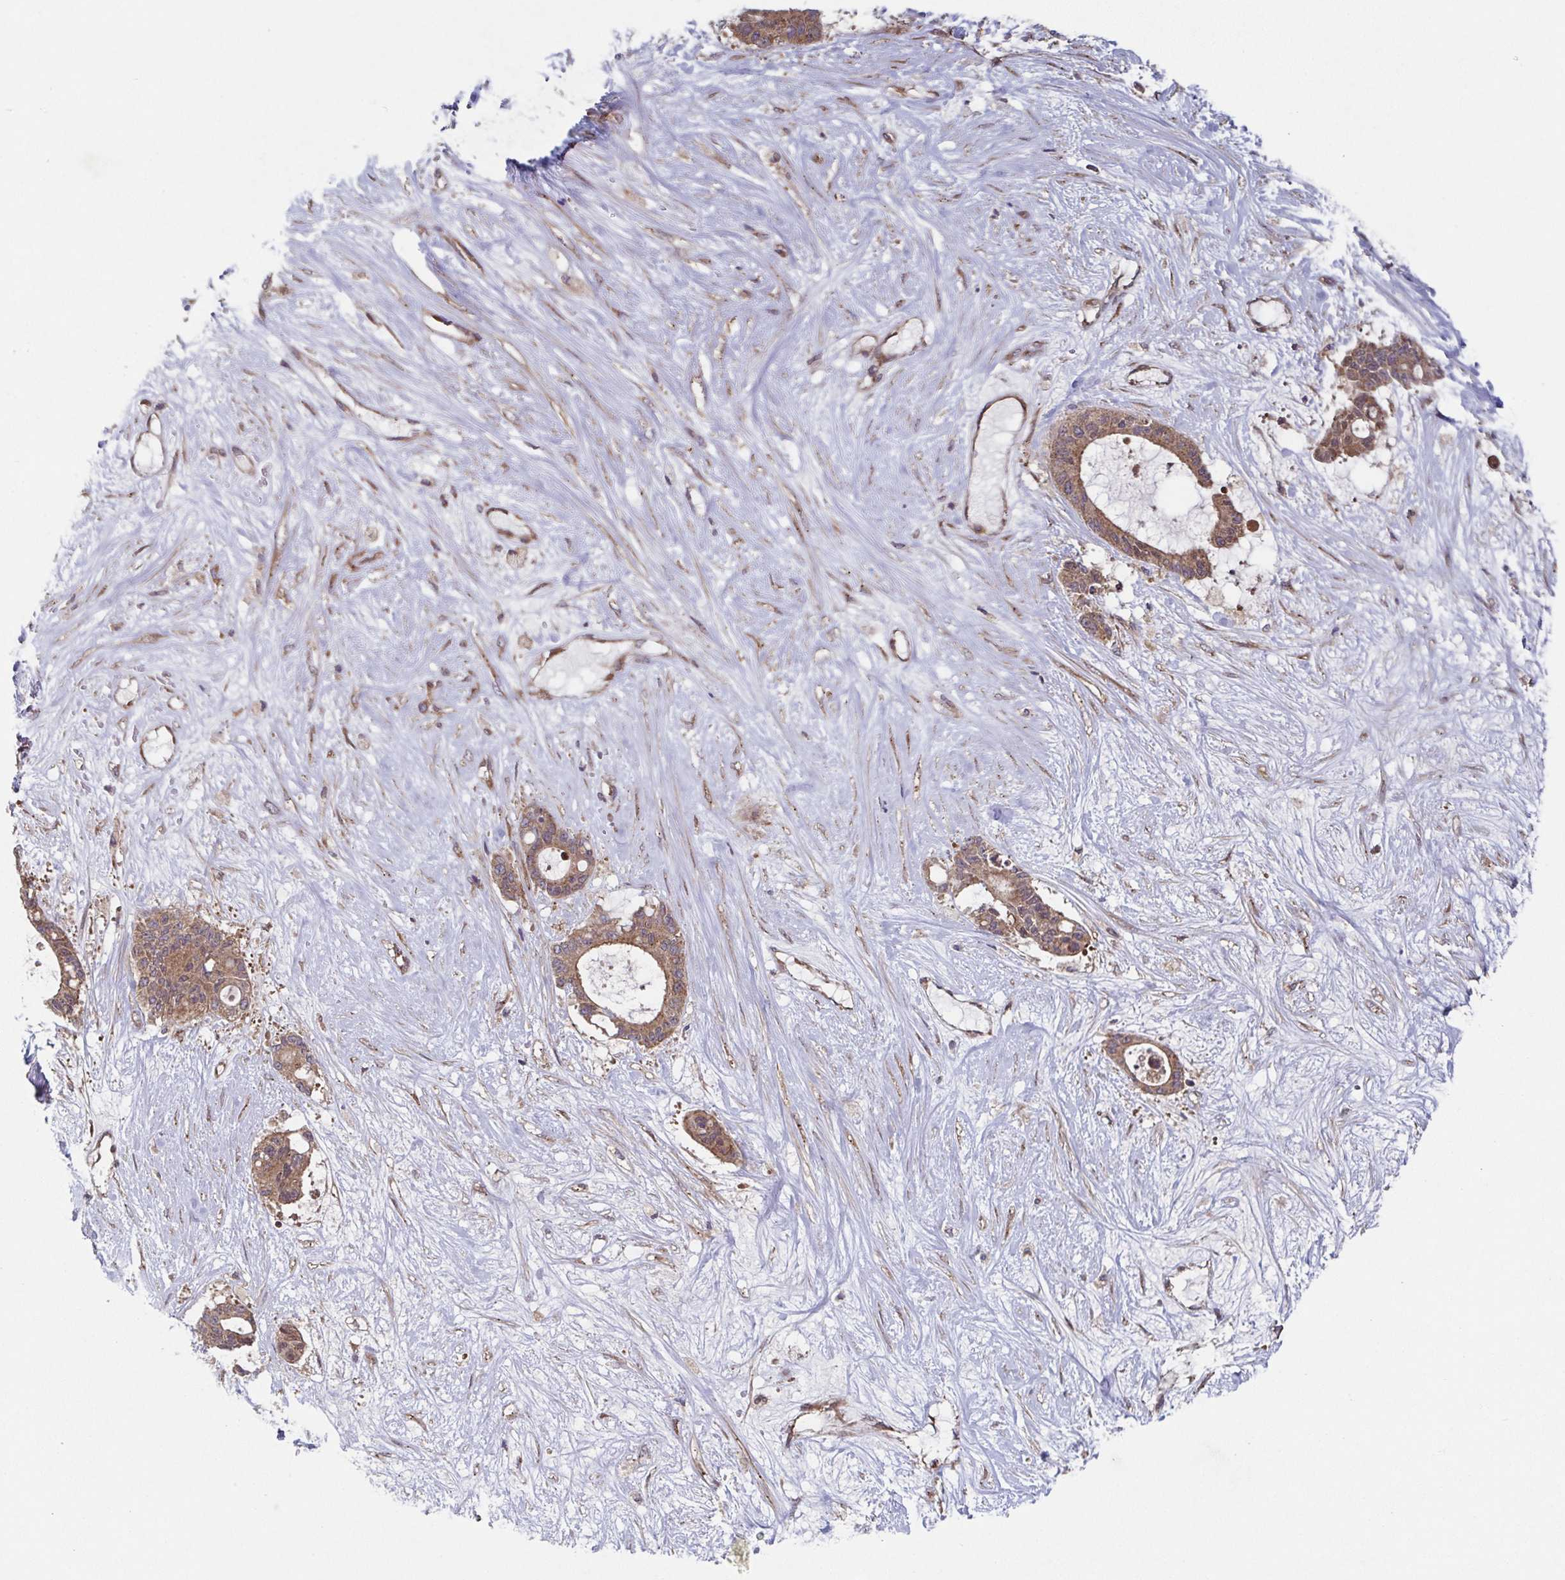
{"staining": {"intensity": "moderate", "quantity": ">75%", "location": "cytoplasmic/membranous"}, "tissue": "liver cancer", "cell_type": "Tumor cells", "image_type": "cancer", "snomed": [{"axis": "morphology", "description": "Normal tissue, NOS"}, {"axis": "morphology", "description": "Cholangiocarcinoma"}, {"axis": "topography", "description": "Liver"}, {"axis": "topography", "description": "Peripheral nerve tissue"}], "caption": "The photomicrograph reveals a brown stain indicating the presence of a protein in the cytoplasmic/membranous of tumor cells in liver cancer (cholangiocarcinoma).", "gene": "COPB1", "patient": {"sex": "female", "age": 73}}